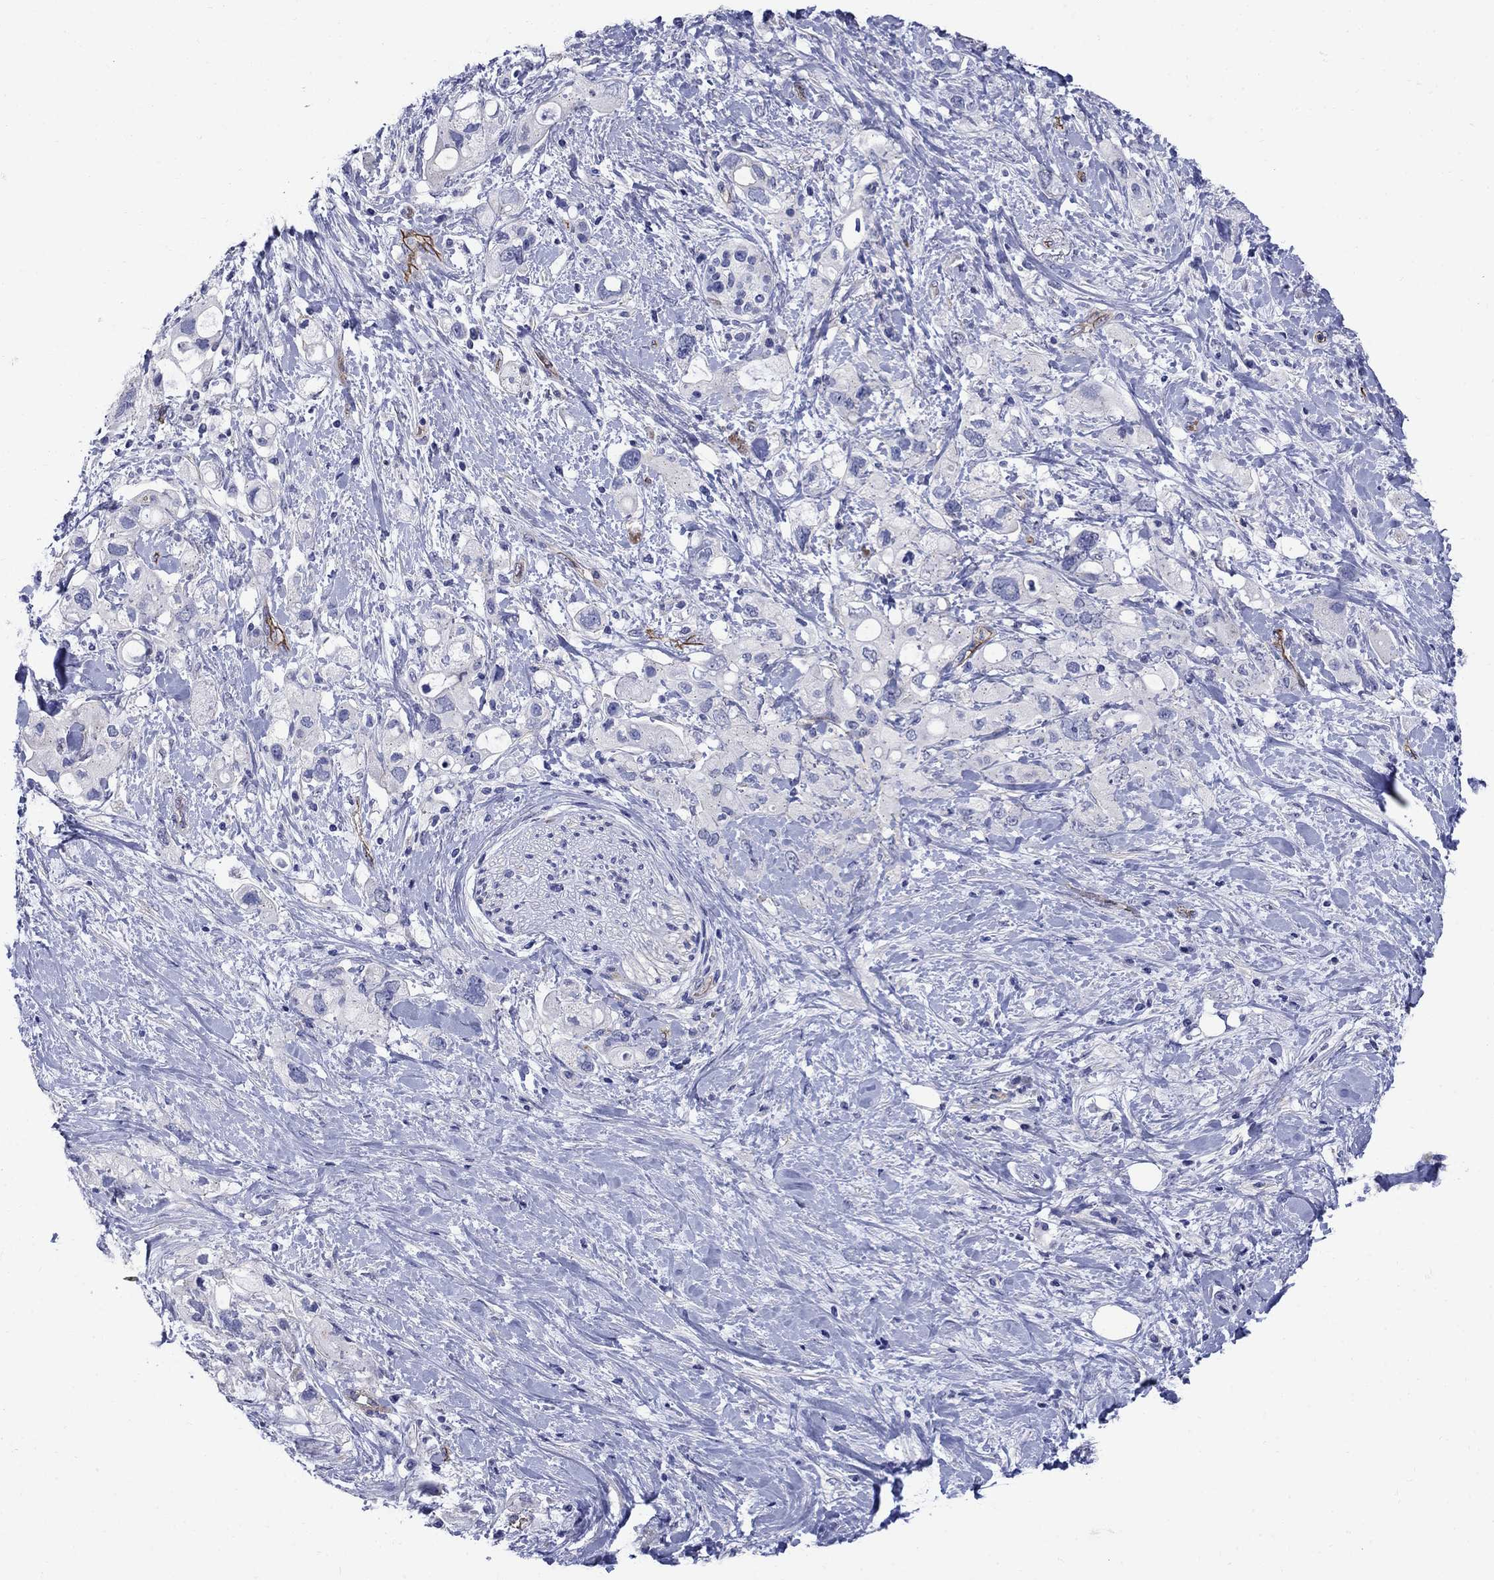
{"staining": {"intensity": "negative", "quantity": "none", "location": "none"}, "tissue": "pancreatic cancer", "cell_type": "Tumor cells", "image_type": "cancer", "snomed": [{"axis": "morphology", "description": "Adenocarcinoma, NOS"}, {"axis": "topography", "description": "Pancreas"}], "caption": "High power microscopy photomicrograph of an immunohistochemistry histopathology image of pancreatic adenocarcinoma, revealing no significant staining in tumor cells.", "gene": "SMCP", "patient": {"sex": "female", "age": 56}}